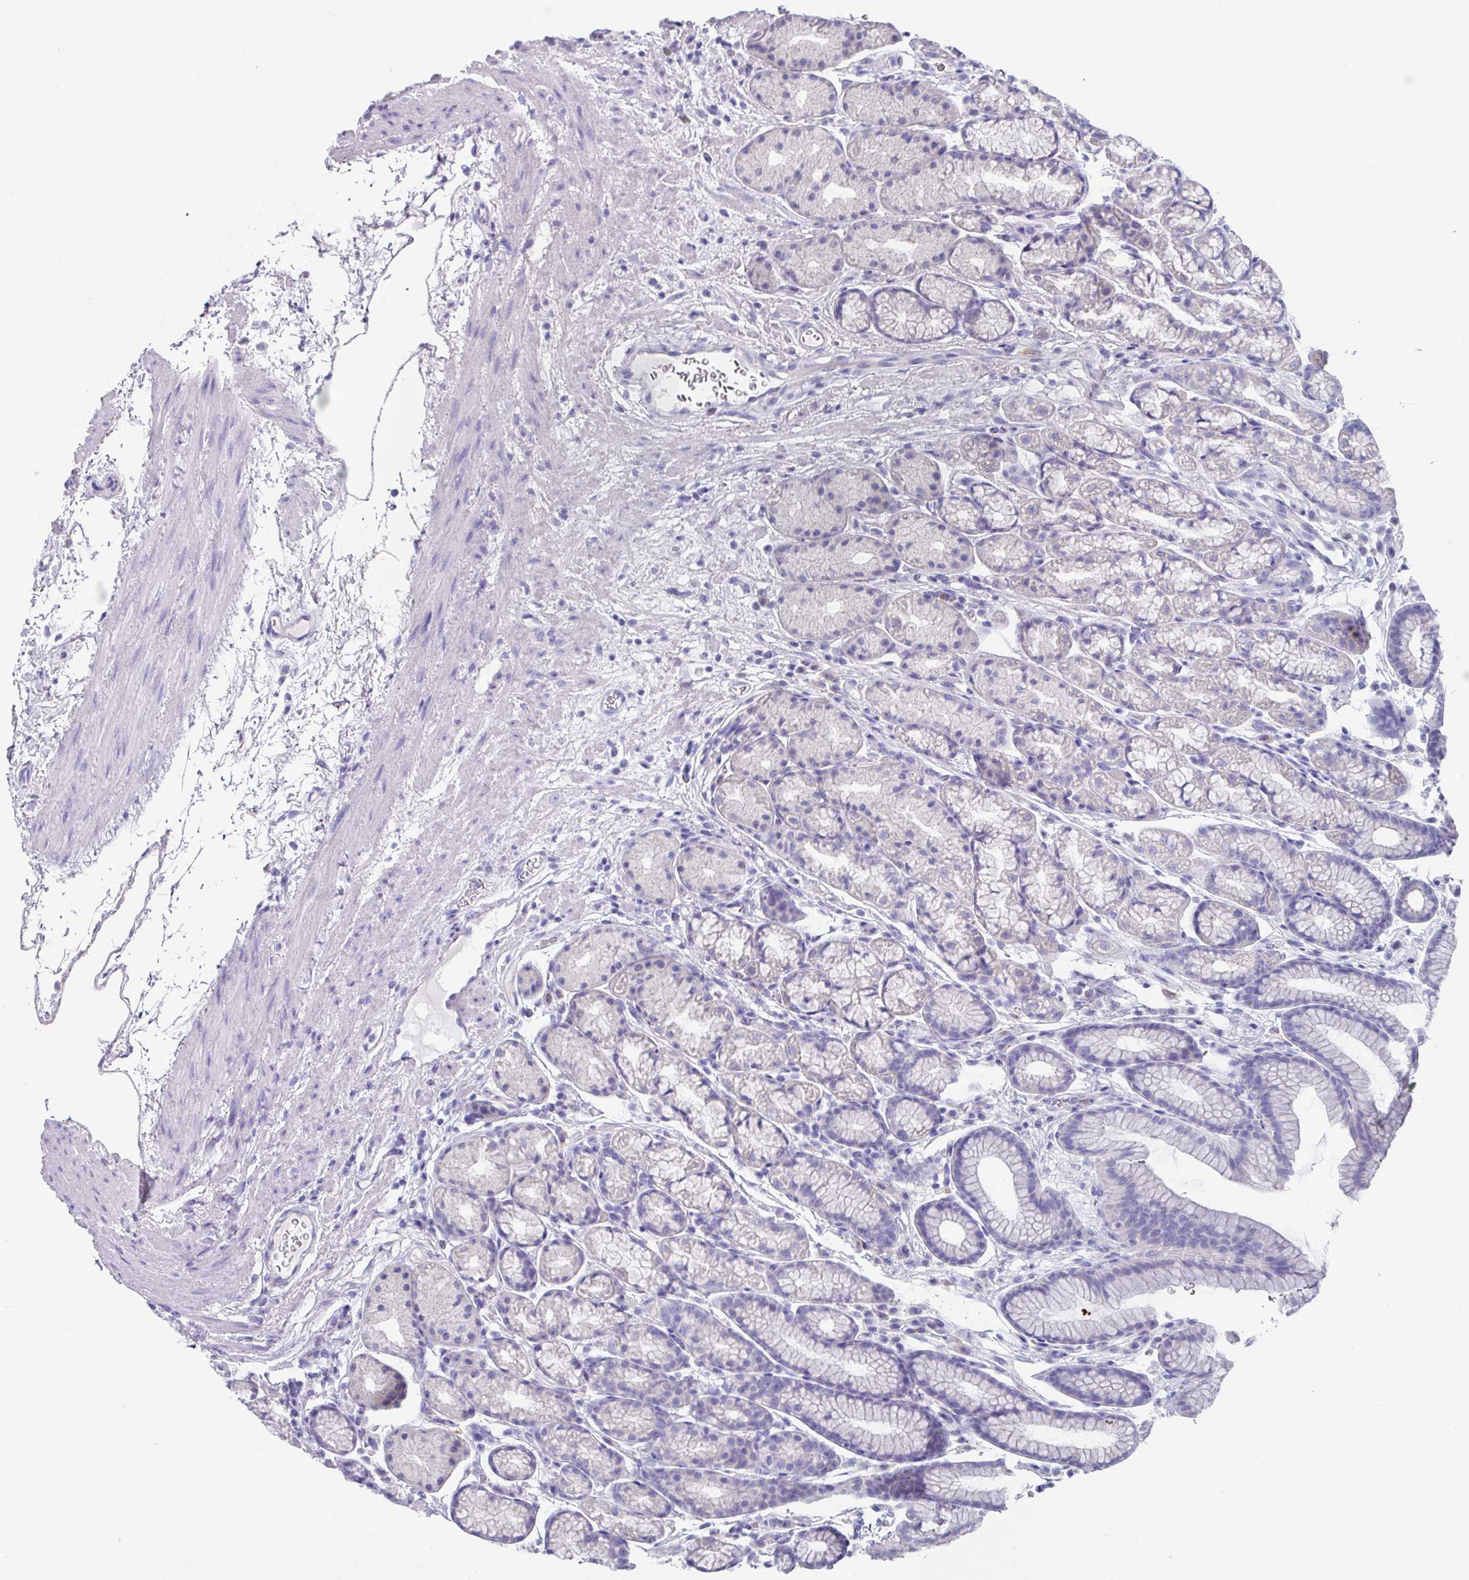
{"staining": {"intensity": "negative", "quantity": "none", "location": "none"}, "tissue": "stomach", "cell_type": "Glandular cells", "image_type": "normal", "snomed": [{"axis": "morphology", "description": "Normal tissue, NOS"}, {"axis": "topography", "description": "Stomach, lower"}], "caption": "IHC photomicrograph of unremarkable stomach: human stomach stained with DAB displays no significant protein expression in glandular cells.", "gene": "CPVL", "patient": {"sex": "male", "age": 67}}